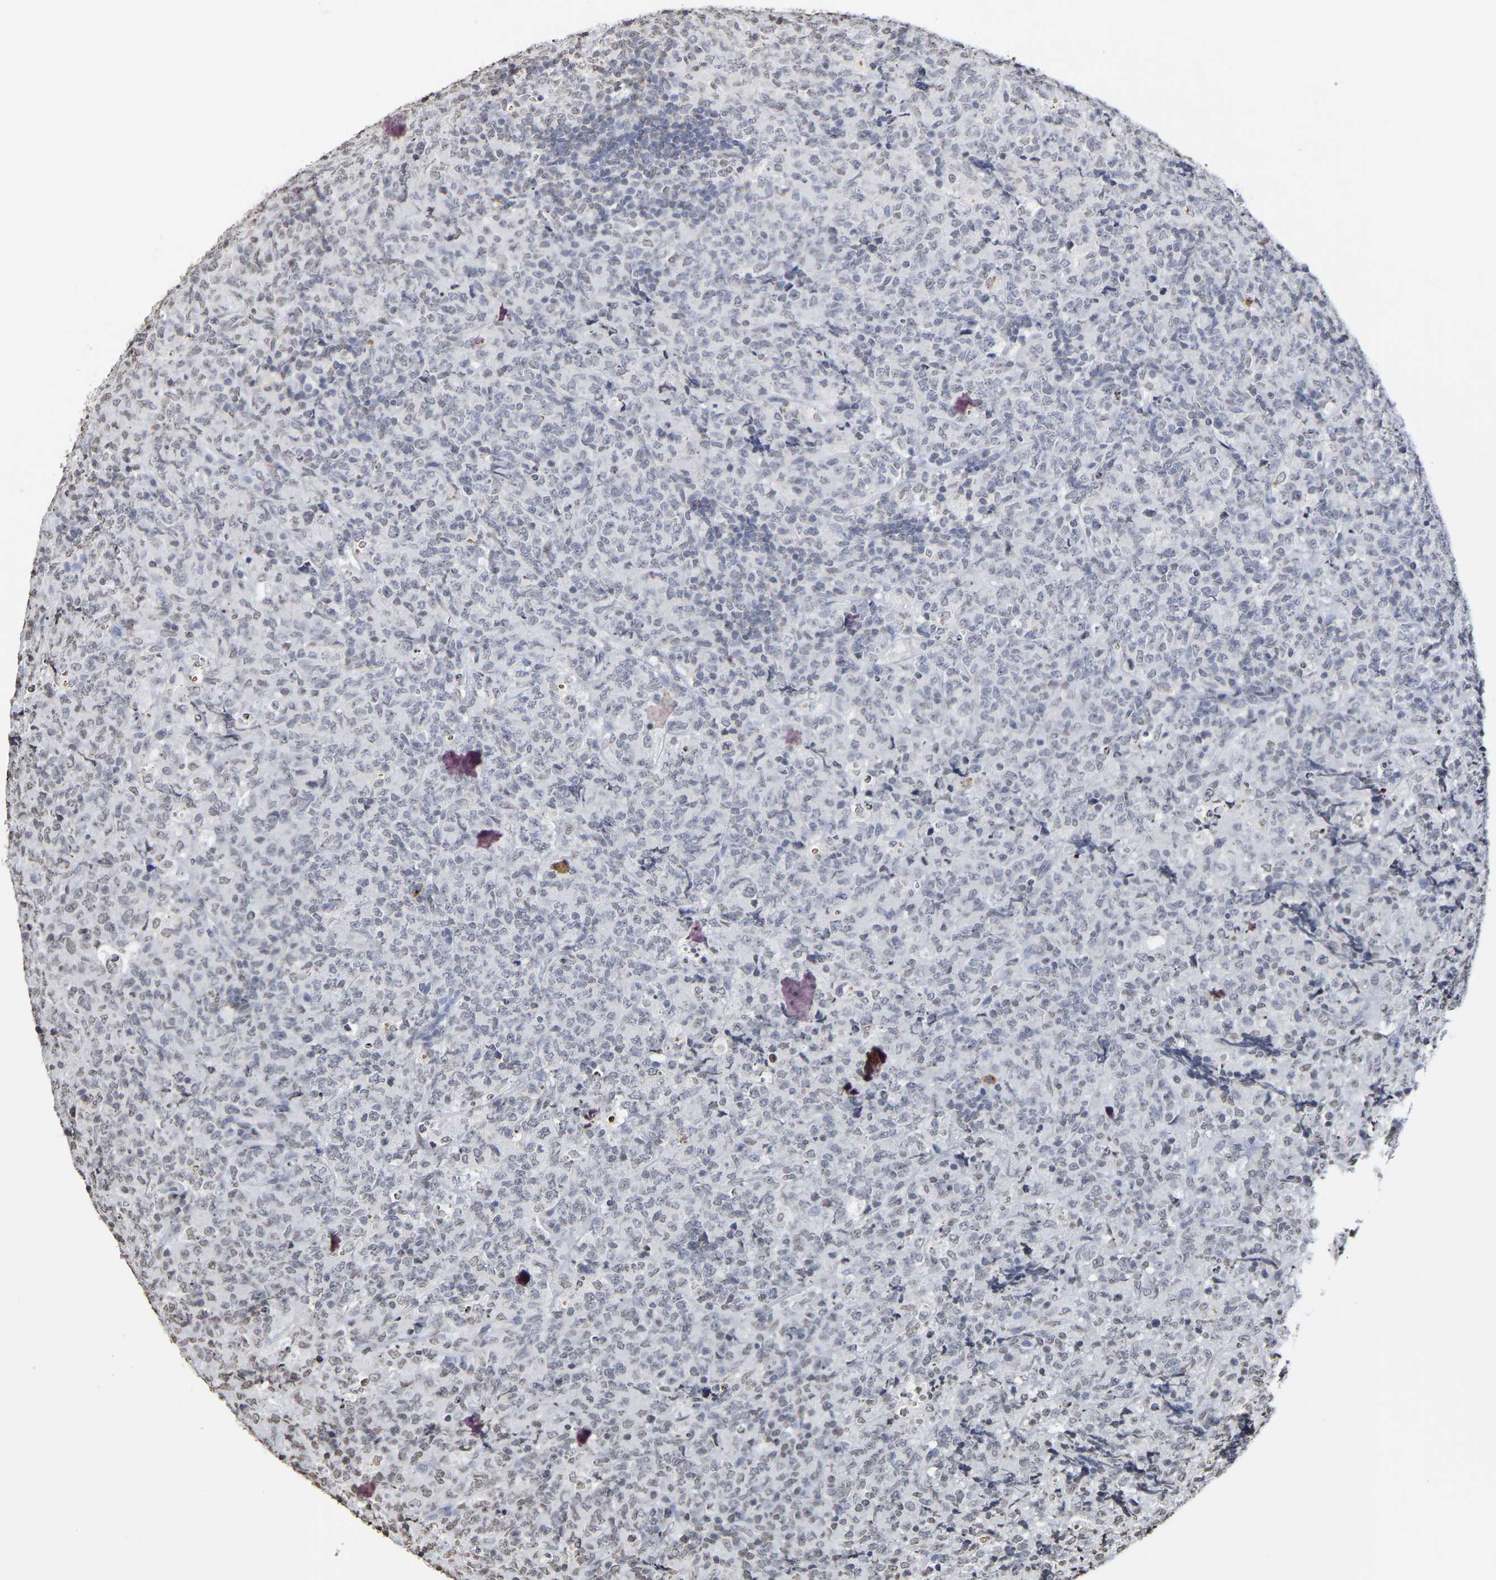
{"staining": {"intensity": "negative", "quantity": "none", "location": "none"}, "tissue": "lymphoma", "cell_type": "Tumor cells", "image_type": "cancer", "snomed": [{"axis": "morphology", "description": "Malignant lymphoma, non-Hodgkin's type, High grade"}, {"axis": "topography", "description": "Tonsil"}], "caption": "Protein analysis of lymphoma exhibits no significant positivity in tumor cells. (DAB immunohistochemistry (IHC), high magnification).", "gene": "ATF4", "patient": {"sex": "female", "age": 36}}